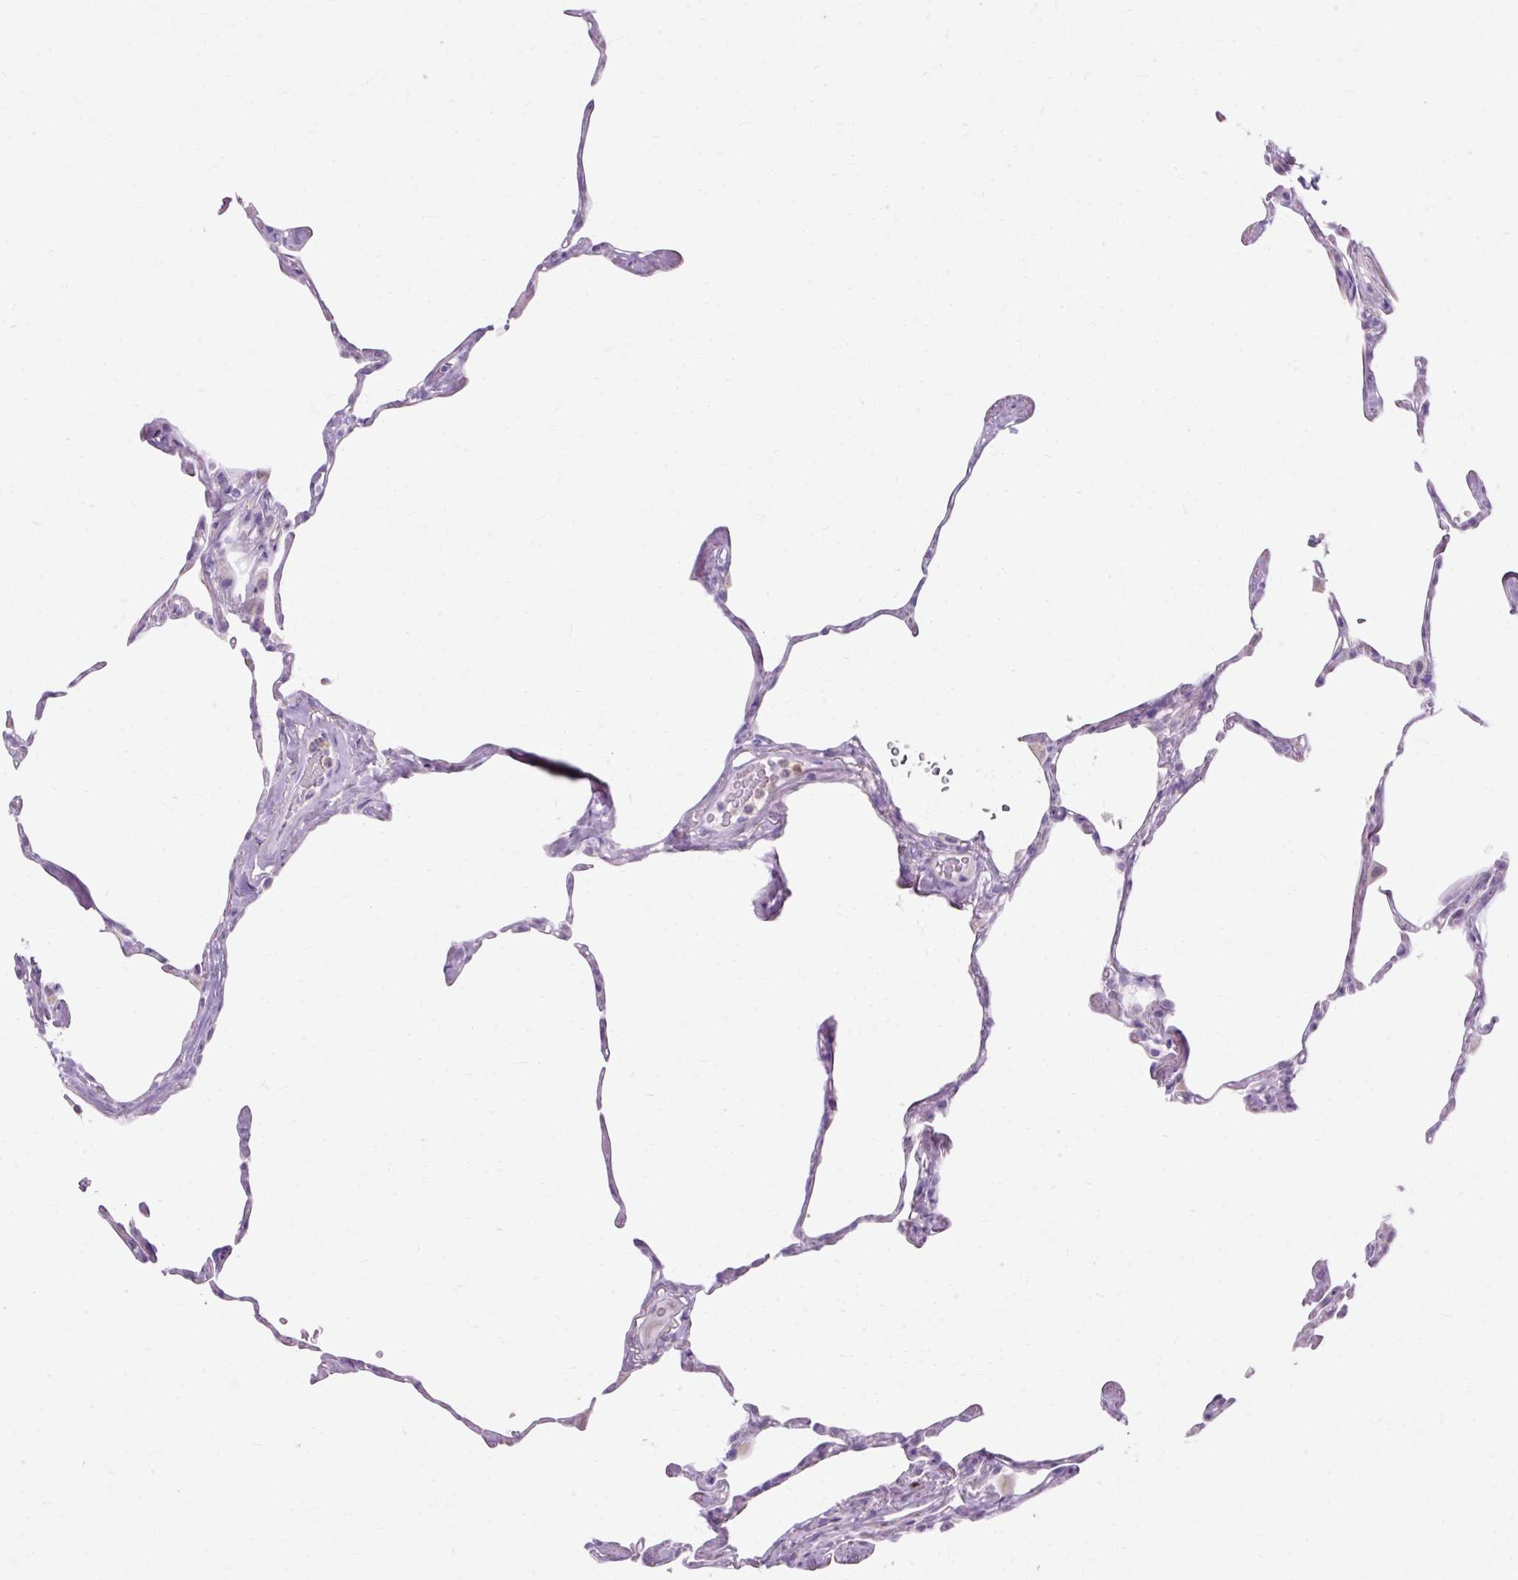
{"staining": {"intensity": "negative", "quantity": "none", "location": "none"}, "tissue": "lung", "cell_type": "Alveolar cells", "image_type": "normal", "snomed": [{"axis": "morphology", "description": "Normal tissue, NOS"}, {"axis": "topography", "description": "Lung"}], "caption": "DAB (3,3'-diaminobenzidine) immunohistochemical staining of unremarkable human lung shows no significant positivity in alveolar cells. (IHC, brightfield microscopy, high magnification).", "gene": "HSD11B1", "patient": {"sex": "male", "age": 65}}